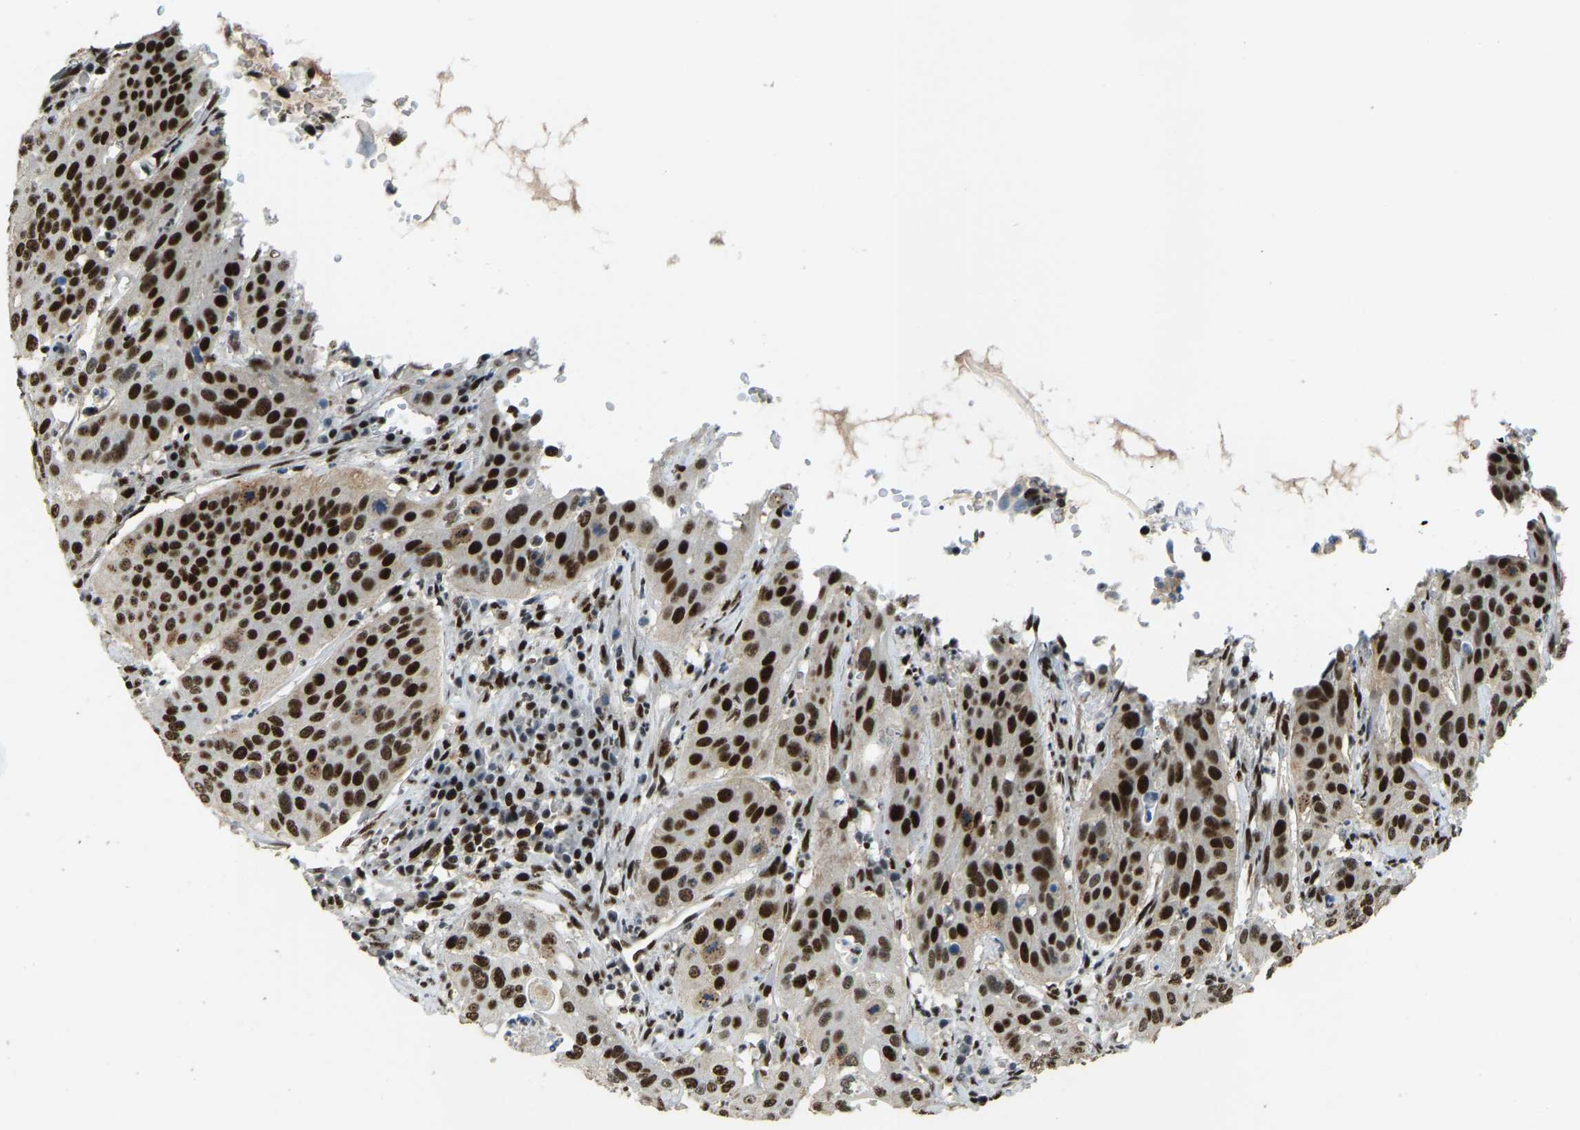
{"staining": {"intensity": "strong", "quantity": ">75%", "location": "nuclear"}, "tissue": "cervical cancer", "cell_type": "Tumor cells", "image_type": "cancer", "snomed": [{"axis": "morphology", "description": "Normal tissue, NOS"}, {"axis": "morphology", "description": "Squamous cell carcinoma, NOS"}, {"axis": "topography", "description": "Cervix"}], "caption": "Protein staining by immunohistochemistry demonstrates strong nuclear staining in approximately >75% of tumor cells in cervical cancer. The protein of interest is stained brown, and the nuclei are stained in blue (DAB IHC with brightfield microscopy, high magnification).", "gene": "FOXK1", "patient": {"sex": "female", "age": 39}}